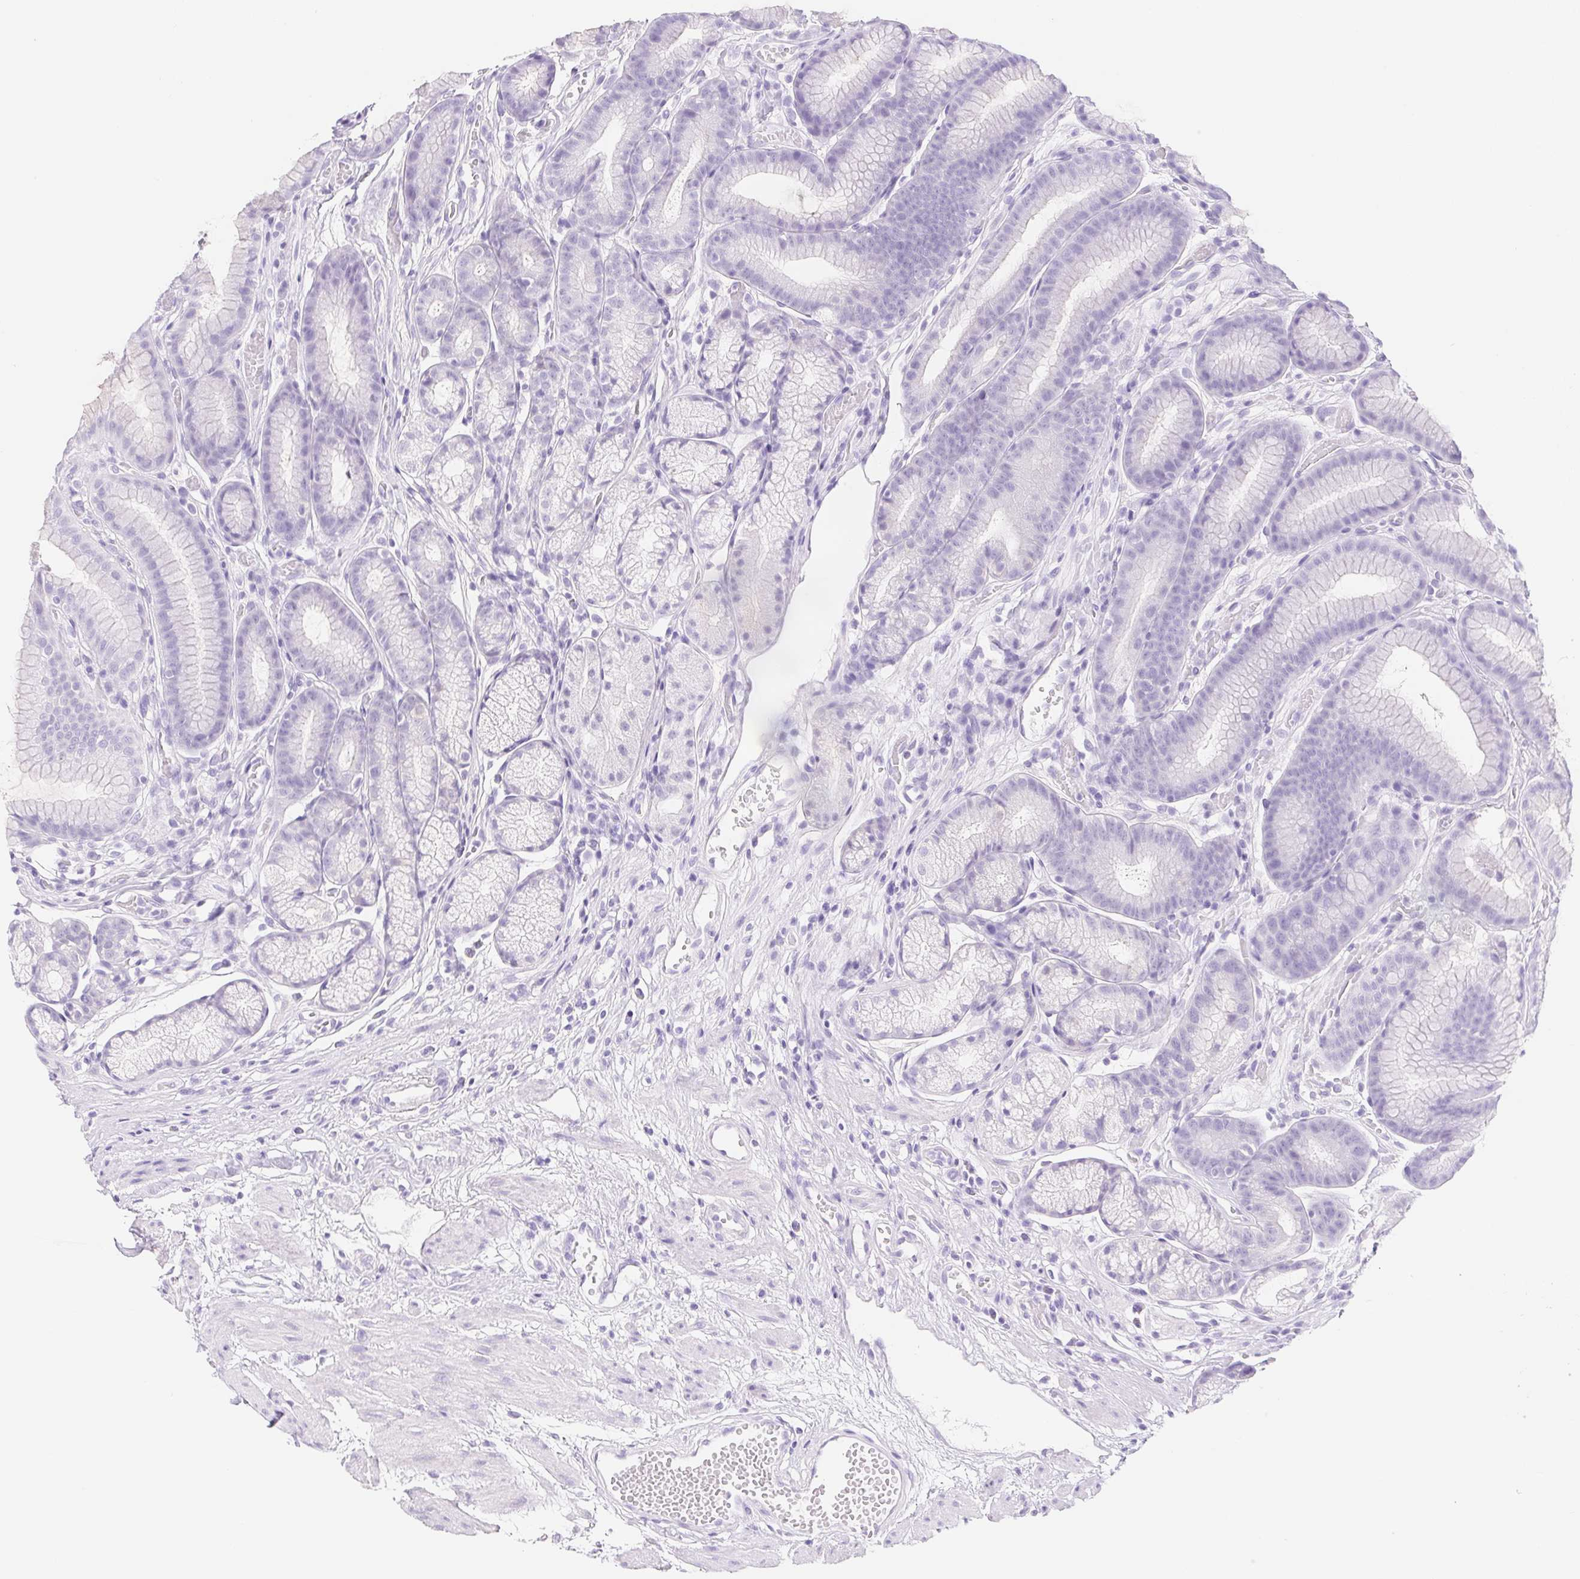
{"staining": {"intensity": "negative", "quantity": "none", "location": "none"}, "tissue": "stomach", "cell_type": "Glandular cells", "image_type": "normal", "snomed": [{"axis": "morphology", "description": "Normal tissue, NOS"}, {"axis": "topography", "description": "Smooth muscle"}, {"axis": "topography", "description": "Stomach"}], "caption": "Immunohistochemistry photomicrograph of normal stomach: stomach stained with DAB (3,3'-diaminobenzidine) reveals no significant protein positivity in glandular cells.", "gene": "DYNC2LI1", "patient": {"sex": "male", "age": 70}}